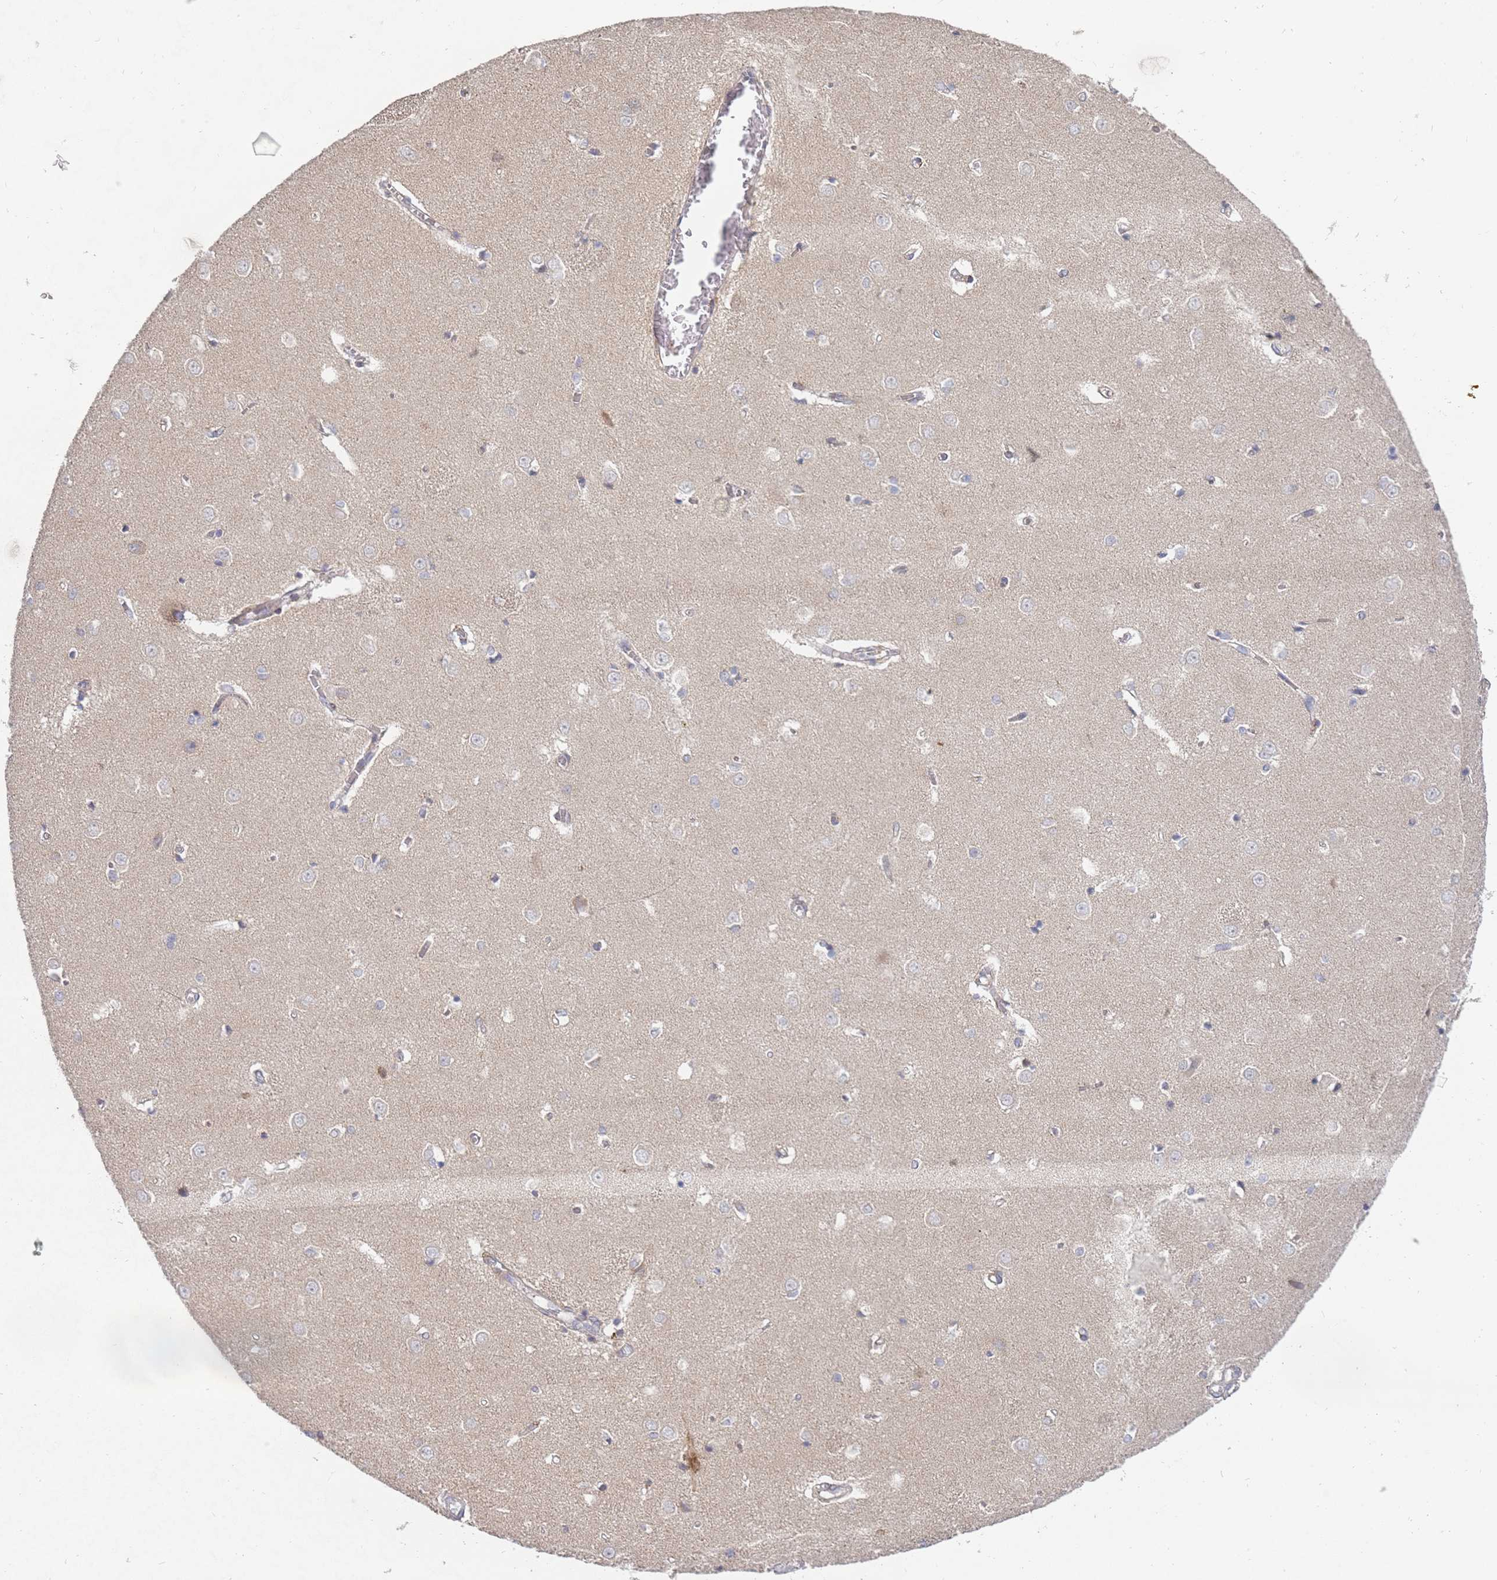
{"staining": {"intensity": "weak", "quantity": "<25%", "location": "cytoplasmic/membranous"}, "tissue": "caudate", "cell_type": "Glial cells", "image_type": "normal", "snomed": [{"axis": "morphology", "description": "Normal tissue, NOS"}, {"axis": "topography", "description": "Lateral ventricle wall"}], "caption": "This image is of normal caudate stained with immunohistochemistry to label a protein in brown with the nuclei are counter-stained blue. There is no expression in glial cells.", "gene": "VRK2", "patient": {"sex": "male", "age": 37}}